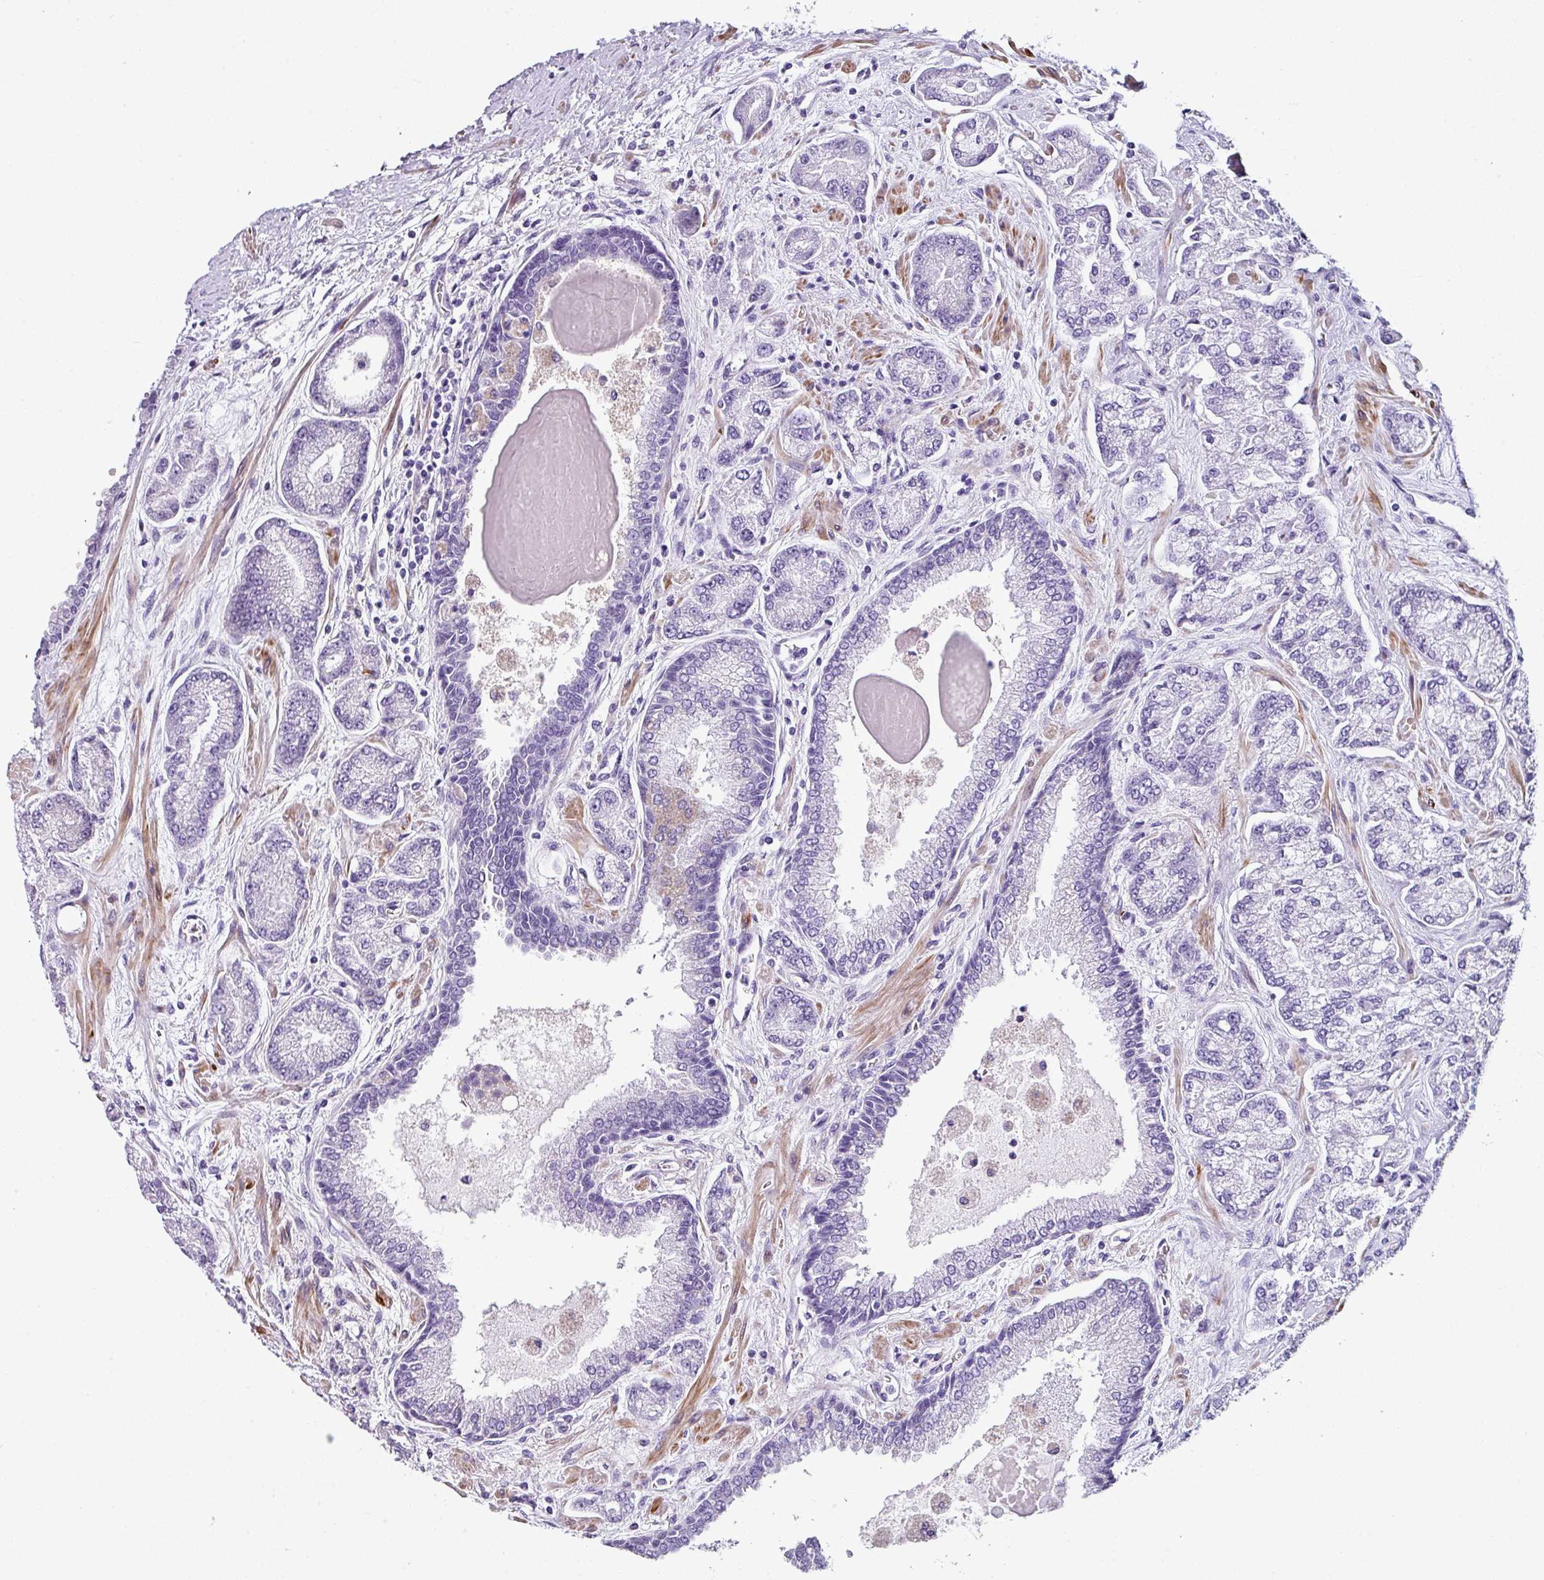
{"staining": {"intensity": "negative", "quantity": "none", "location": "none"}, "tissue": "prostate cancer", "cell_type": "Tumor cells", "image_type": "cancer", "snomed": [{"axis": "morphology", "description": "Adenocarcinoma, High grade"}, {"axis": "topography", "description": "Prostate"}], "caption": "Tumor cells show no significant protein expression in high-grade adenocarcinoma (prostate).", "gene": "TRA2A", "patient": {"sex": "male", "age": 68}}